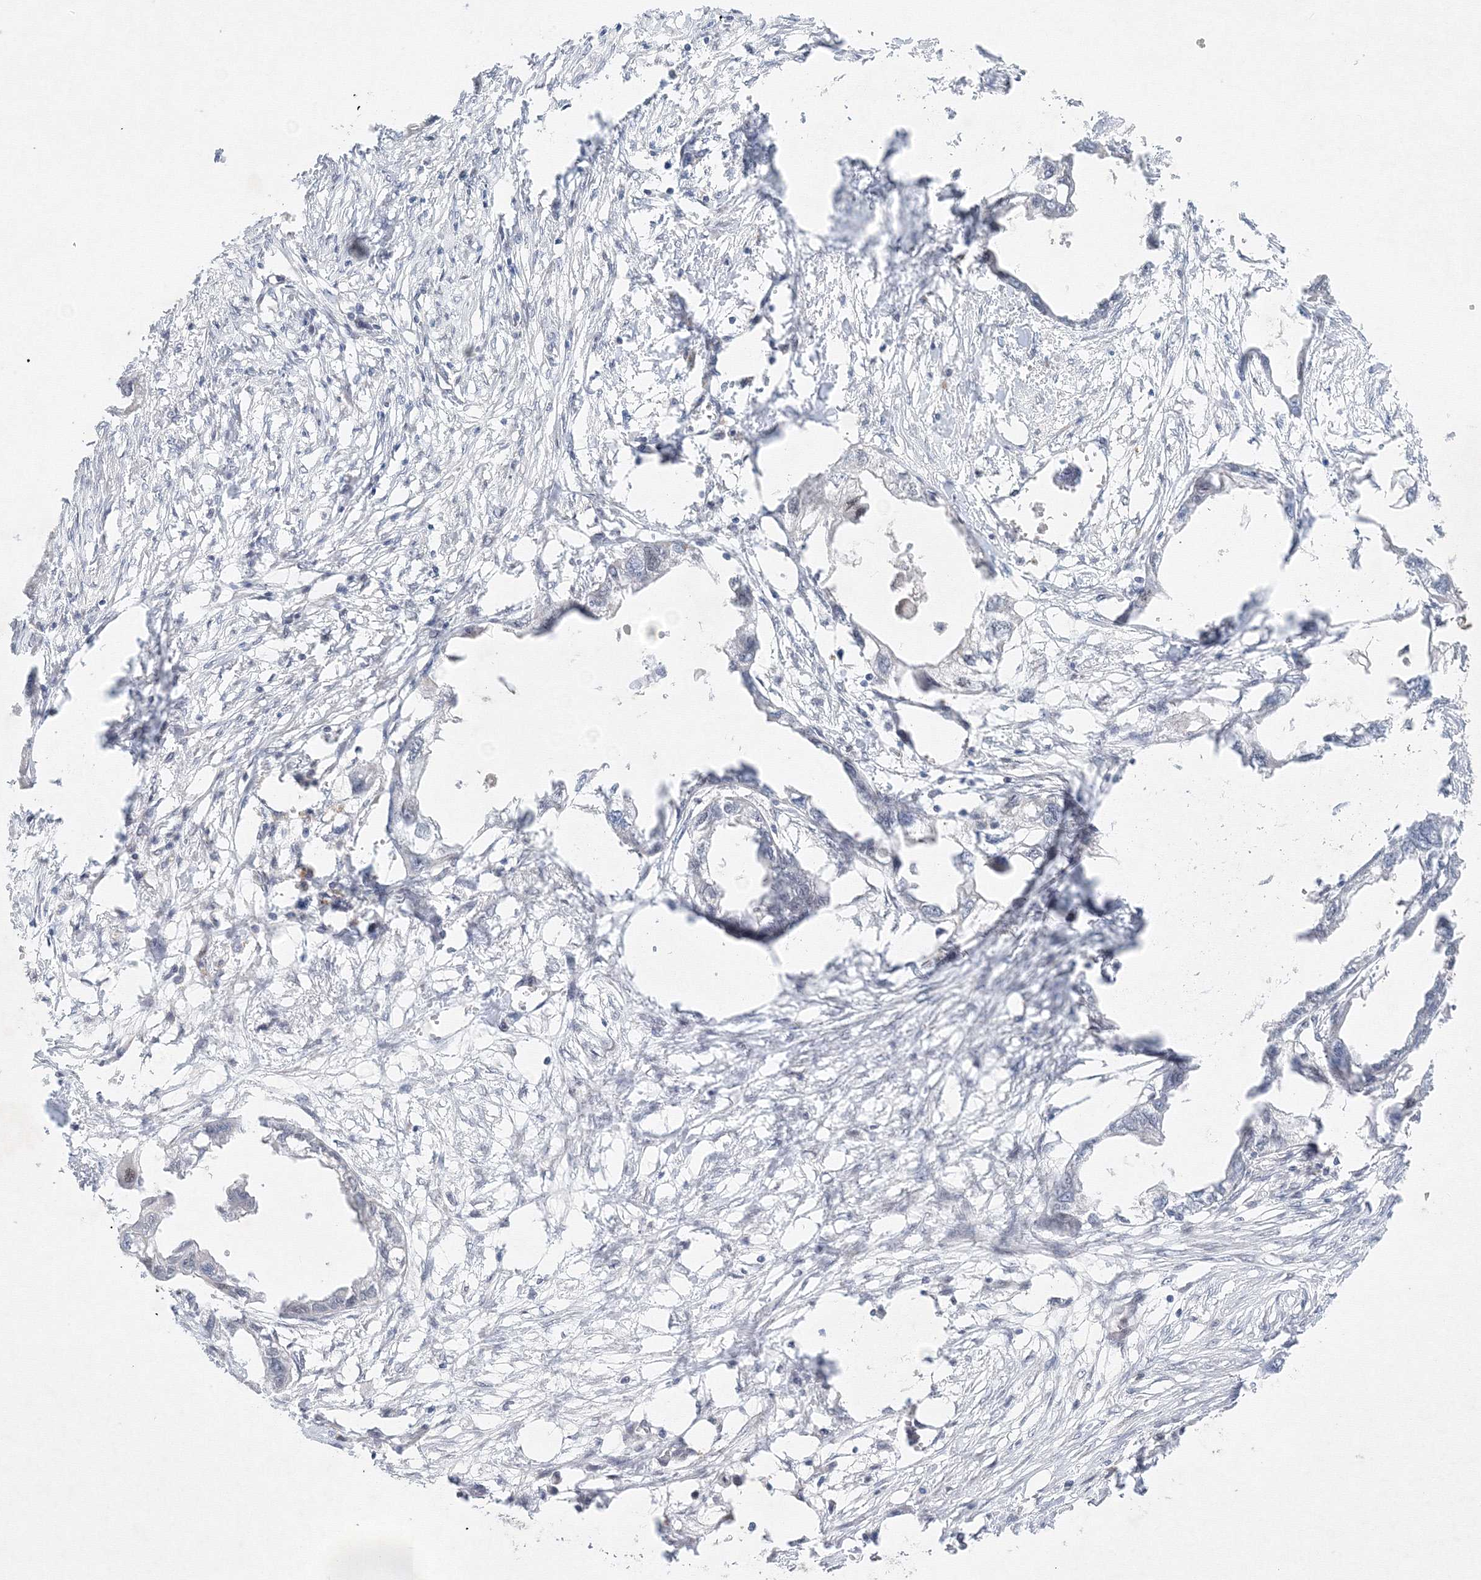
{"staining": {"intensity": "negative", "quantity": "none", "location": "none"}, "tissue": "endometrial cancer", "cell_type": "Tumor cells", "image_type": "cancer", "snomed": [{"axis": "morphology", "description": "Adenocarcinoma, NOS"}, {"axis": "morphology", "description": "Adenocarcinoma, metastatic, NOS"}, {"axis": "topography", "description": "Adipose tissue"}, {"axis": "topography", "description": "Endometrium"}], "caption": "Tumor cells show no significant expression in adenocarcinoma (endometrial).", "gene": "KIF4A", "patient": {"sex": "female", "age": 67}}